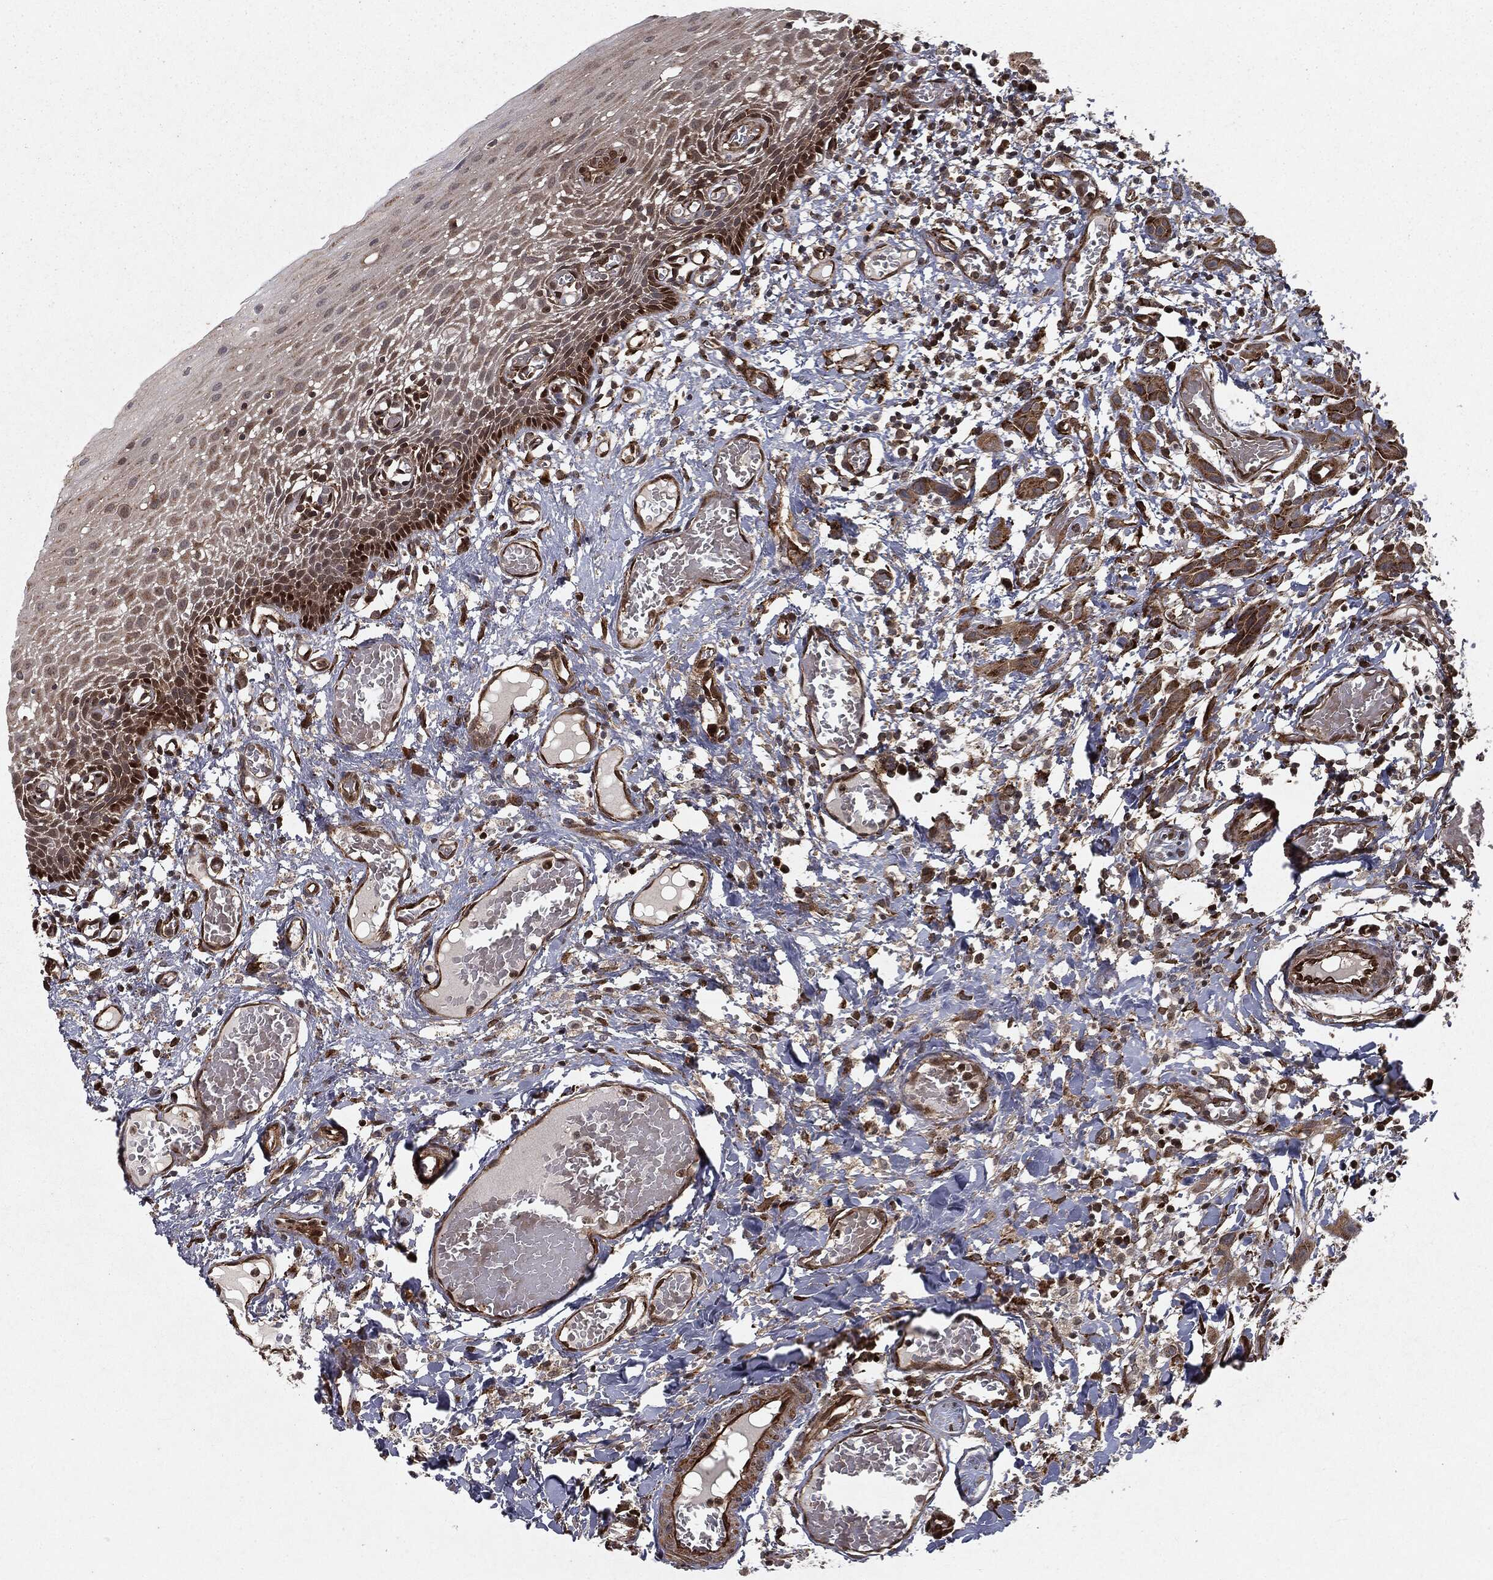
{"staining": {"intensity": "strong", "quantity": "<25%", "location": "nuclear"}, "tissue": "oral mucosa", "cell_type": "Squamous epithelial cells", "image_type": "normal", "snomed": [{"axis": "morphology", "description": "Normal tissue, NOS"}, {"axis": "morphology", "description": "Squamous cell carcinoma, NOS"}, {"axis": "topography", "description": "Oral tissue"}, {"axis": "topography", "description": "Head-Neck"}], "caption": "Strong nuclear protein expression is identified in approximately <25% of squamous epithelial cells in oral mucosa.", "gene": "RANBP9", "patient": {"sex": "female", "age": 70}}